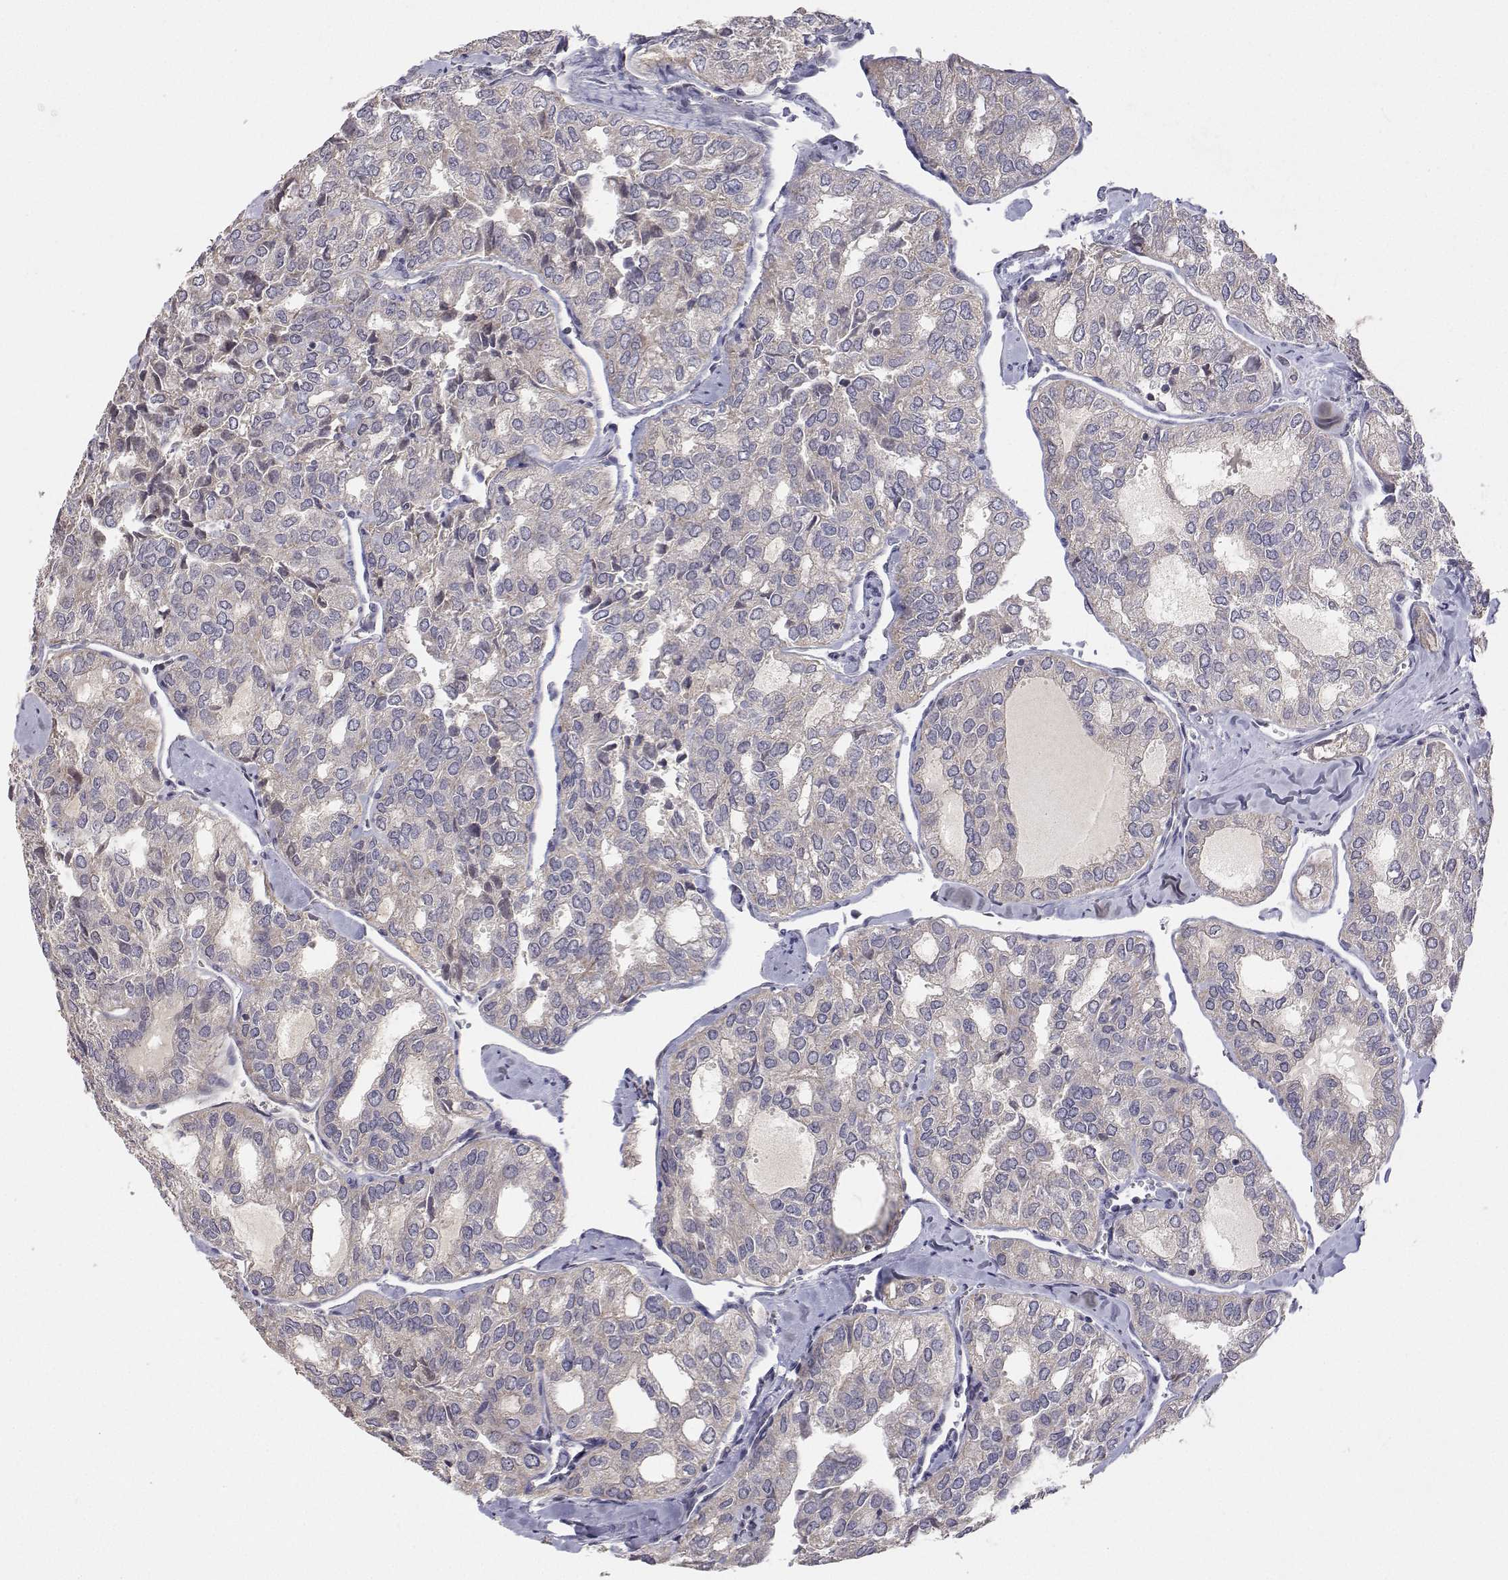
{"staining": {"intensity": "negative", "quantity": "none", "location": "none"}, "tissue": "thyroid cancer", "cell_type": "Tumor cells", "image_type": "cancer", "snomed": [{"axis": "morphology", "description": "Follicular adenoma carcinoma, NOS"}, {"axis": "topography", "description": "Thyroid gland"}], "caption": "This is an immunohistochemistry (IHC) histopathology image of human thyroid cancer (follicular adenoma carcinoma). There is no expression in tumor cells.", "gene": "MRPL3", "patient": {"sex": "male", "age": 75}}